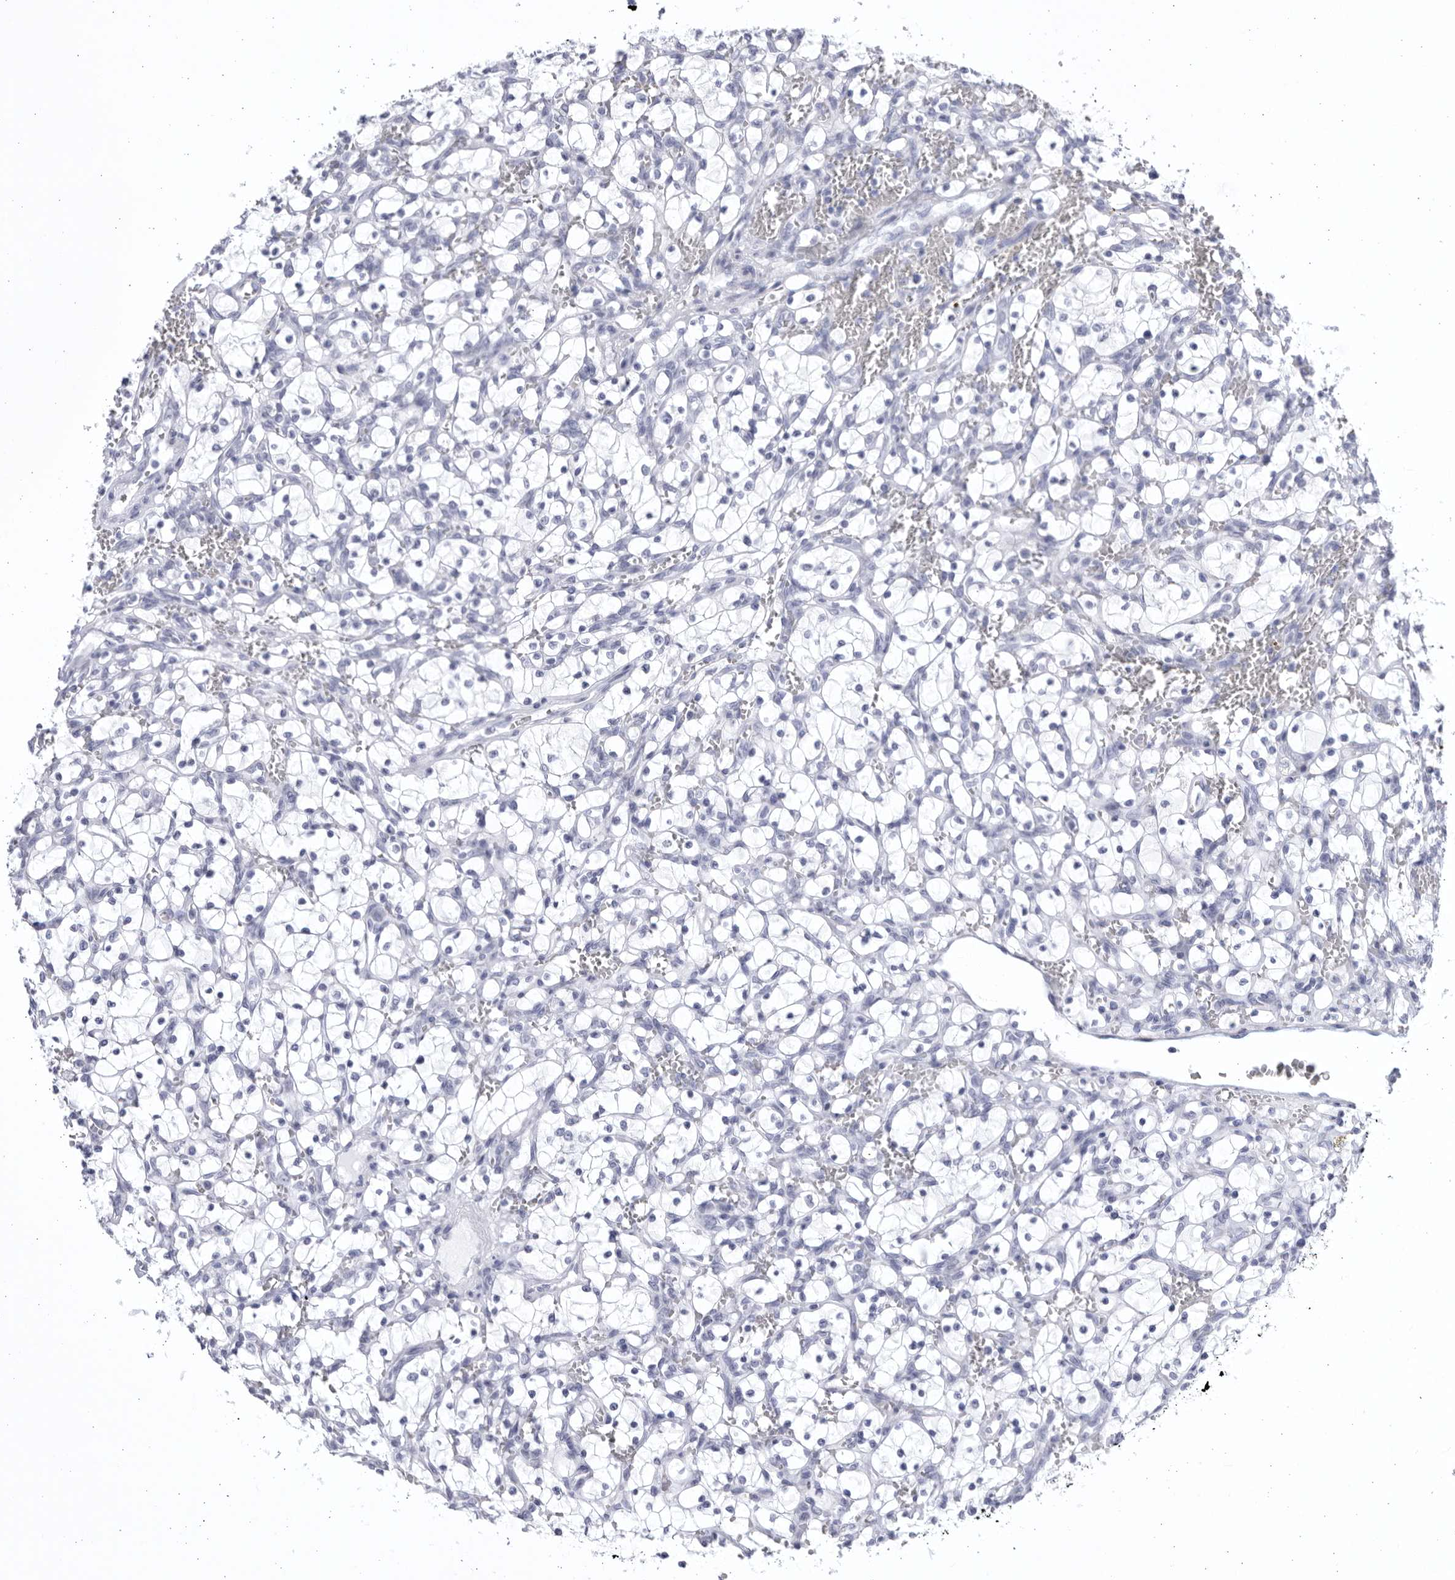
{"staining": {"intensity": "negative", "quantity": "none", "location": "none"}, "tissue": "renal cancer", "cell_type": "Tumor cells", "image_type": "cancer", "snomed": [{"axis": "morphology", "description": "Adenocarcinoma, NOS"}, {"axis": "topography", "description": "Kidney"}], "caption": "This image is of adenocarcinoma (renal) stained with immunohistochemistry to label a protein in brown with the nuclei are counter-stained blue. There is no expression in tumor cells. Nuclei are stained in blue.", "gene": "CCDC181", "patient": {"sex": "female", "age": 69}}